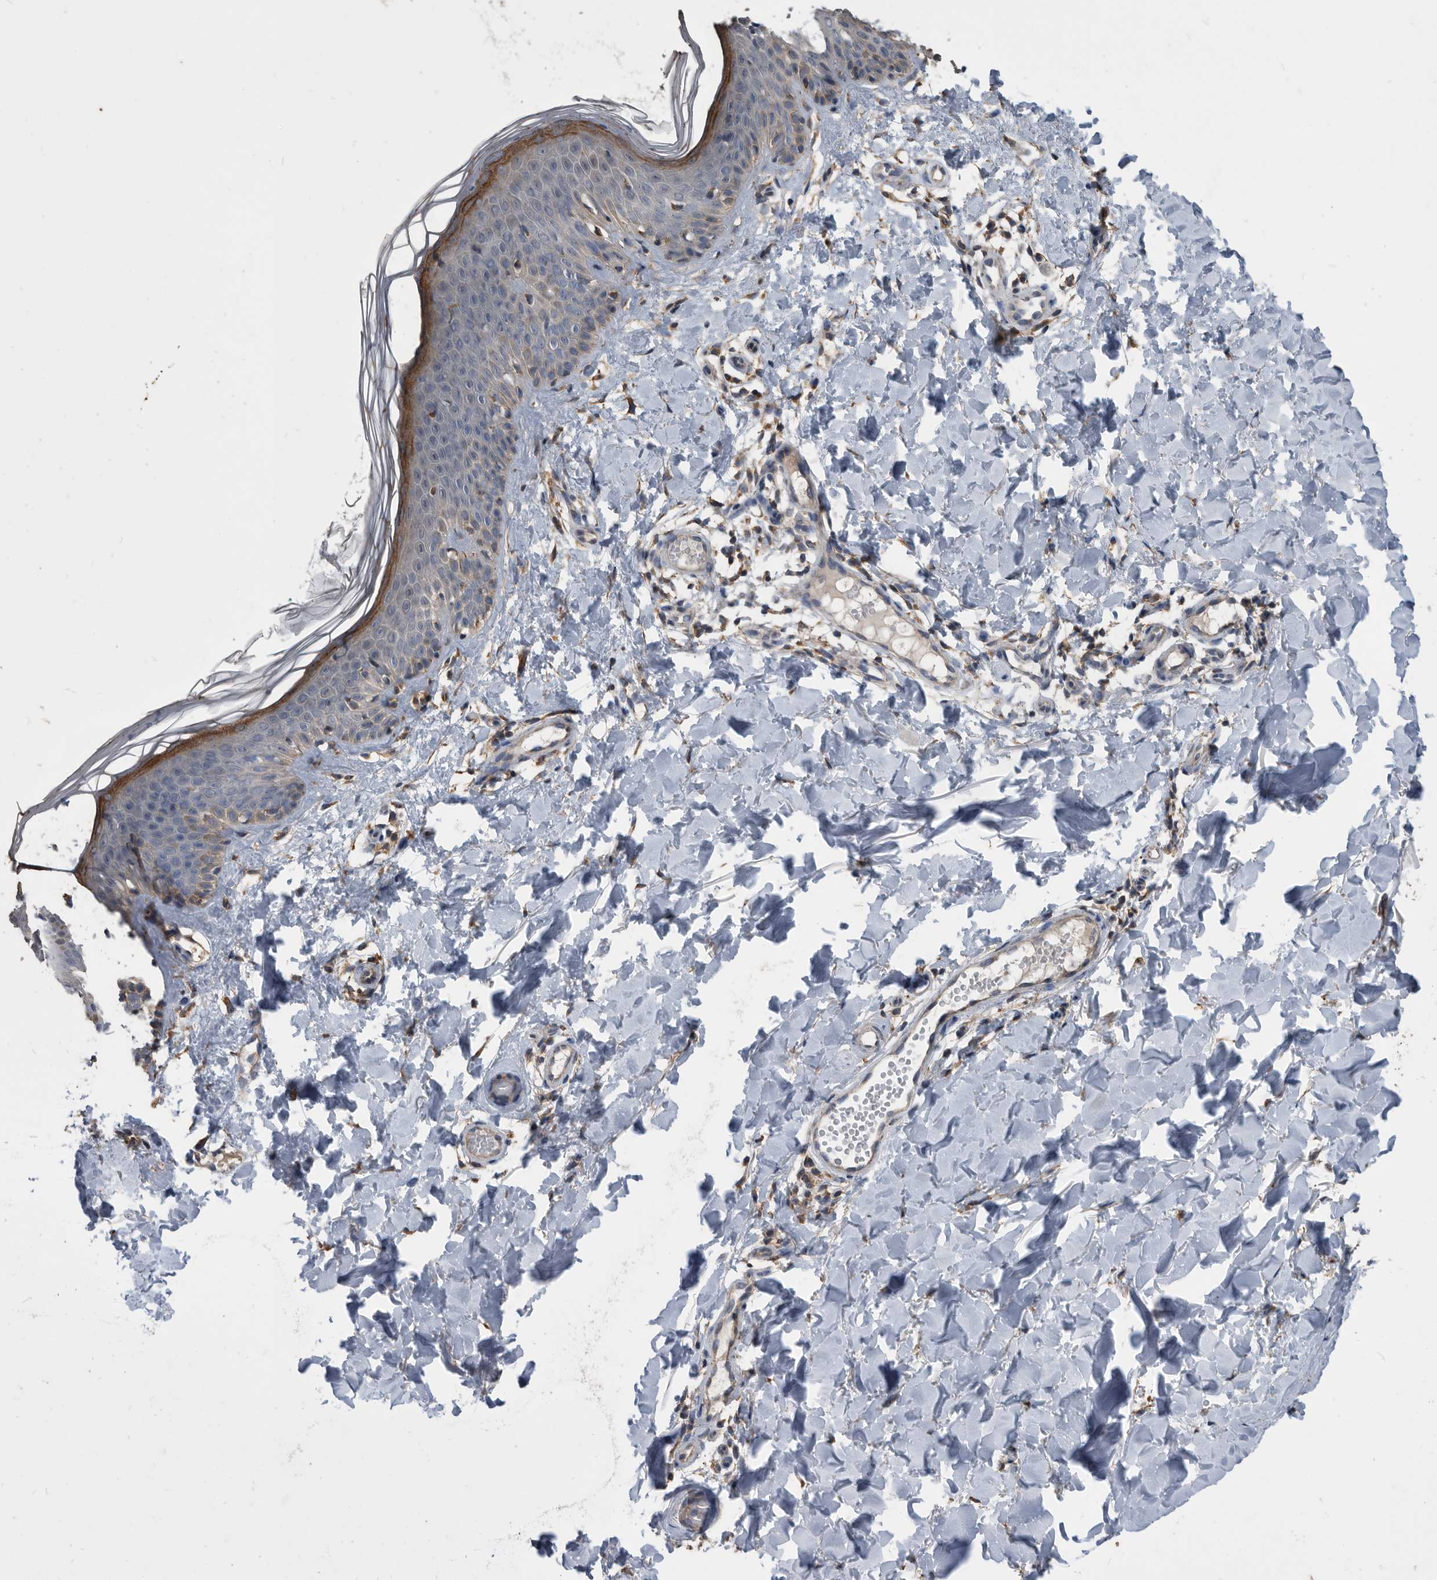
{"staining": {"intensity": "weak", "quantity": ">75%", "location": "cytoplasmic/membranous"}, "tissue": "skin", "cell_type": "Fibroblasts", "image_type": "normal", "snomed": [{"axis": "morphology", "description": "Normal tissue, NOS"}, {"axis": "topography", "description": "Skin"}], "caption": "The histopathology image shows a brown stain indicating the presence of a protein in the cytoplasmic/membranous of fibroblasts in skin. The staining is performed using DAB (3,3'-diaminobenzidine) brown chromogen to label protein expression. The nuclei are counter-stained blue using hematoxylin.", "gene": "NRBP1", "patient": {"sex": "male", "age": 37}}